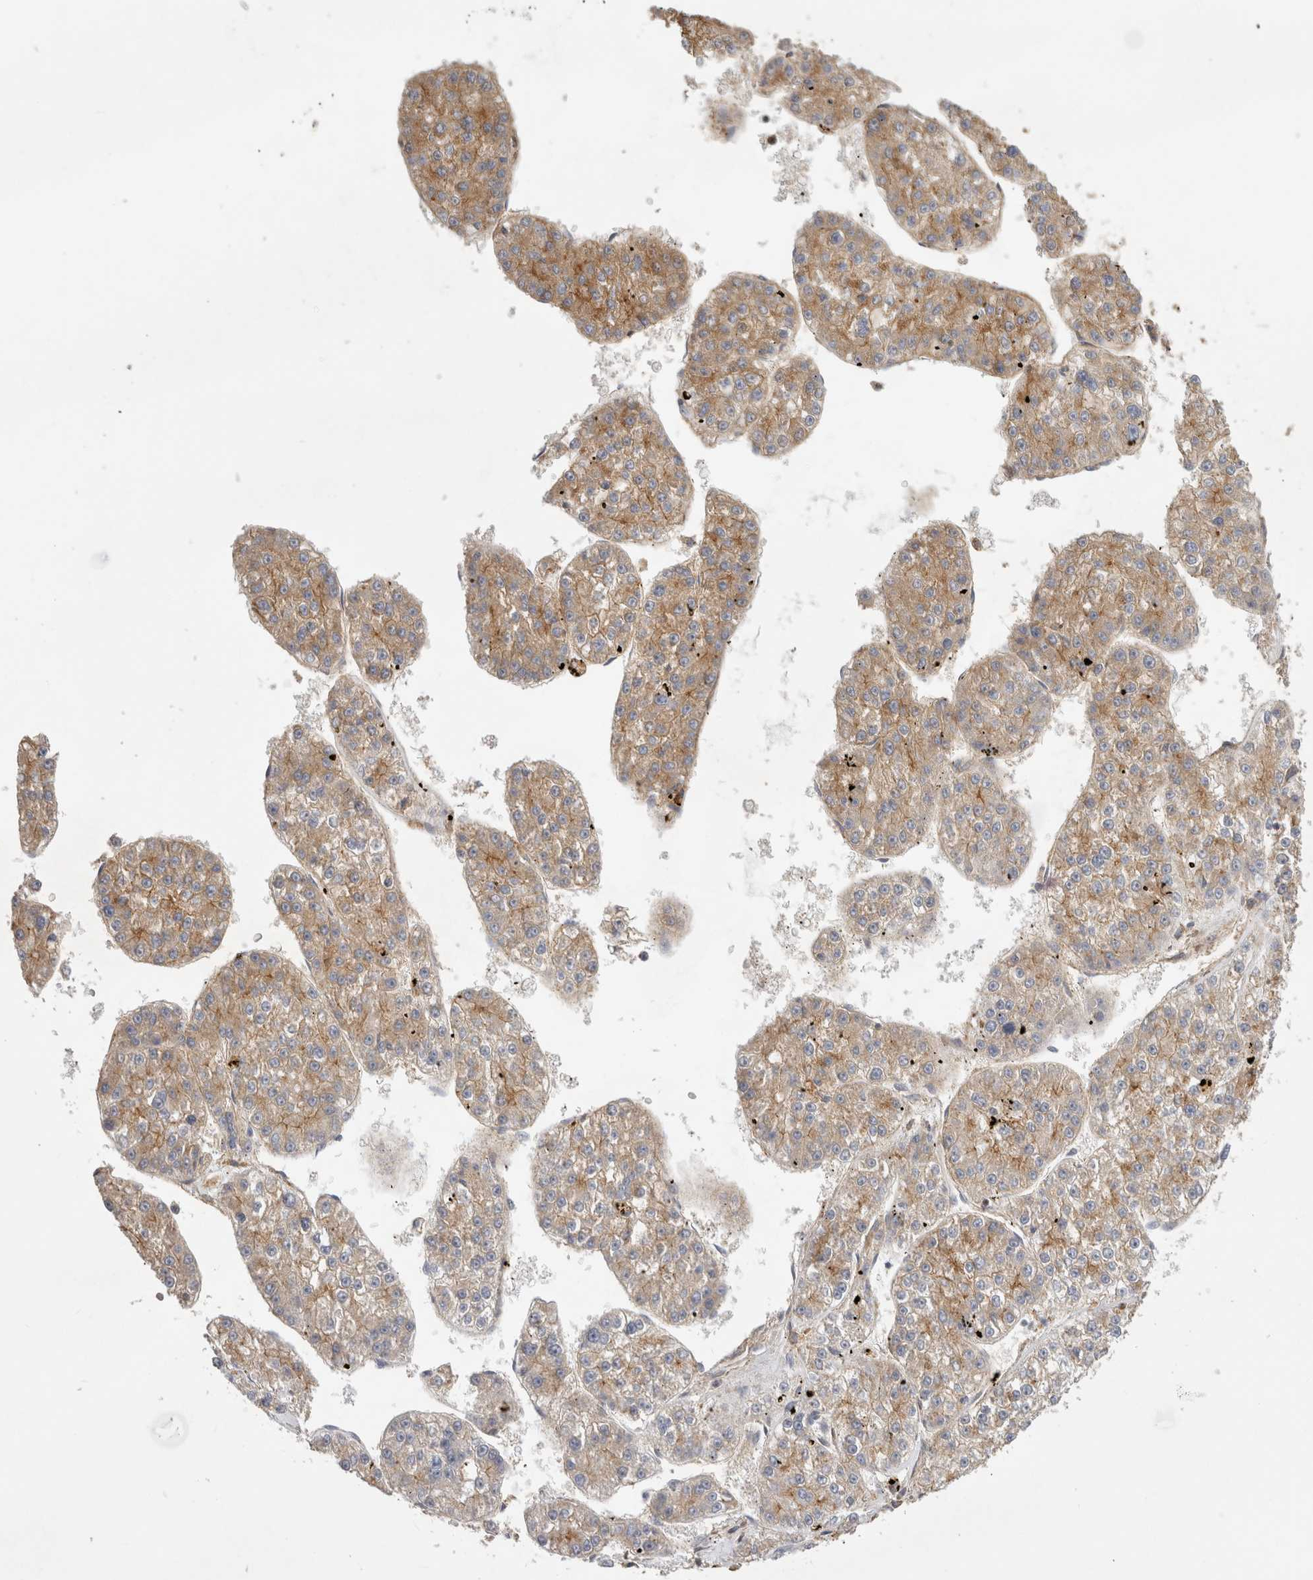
{"staining": {"intensity": "weak", "quantity": ">75%", "location": "cytoplasmic/membranous"}, "tissue": "liver cancer", "cell_type": "Tumor cells", "image_type": "cancer", "snomed": [{"axis": "morphology", "description": "Carcinoma, Hepatocellular, NOS"}, {"axis": "topography", "description": "Liver"}], "caption": "Protein staining by immunohistochemistry (IHC) reveals weak cytoplasmic/membranous staining in approximately >75% of tumor cells in liver cancer.", "gene": "CHMP6", "patient": {"sex": "female", "age": 73}}